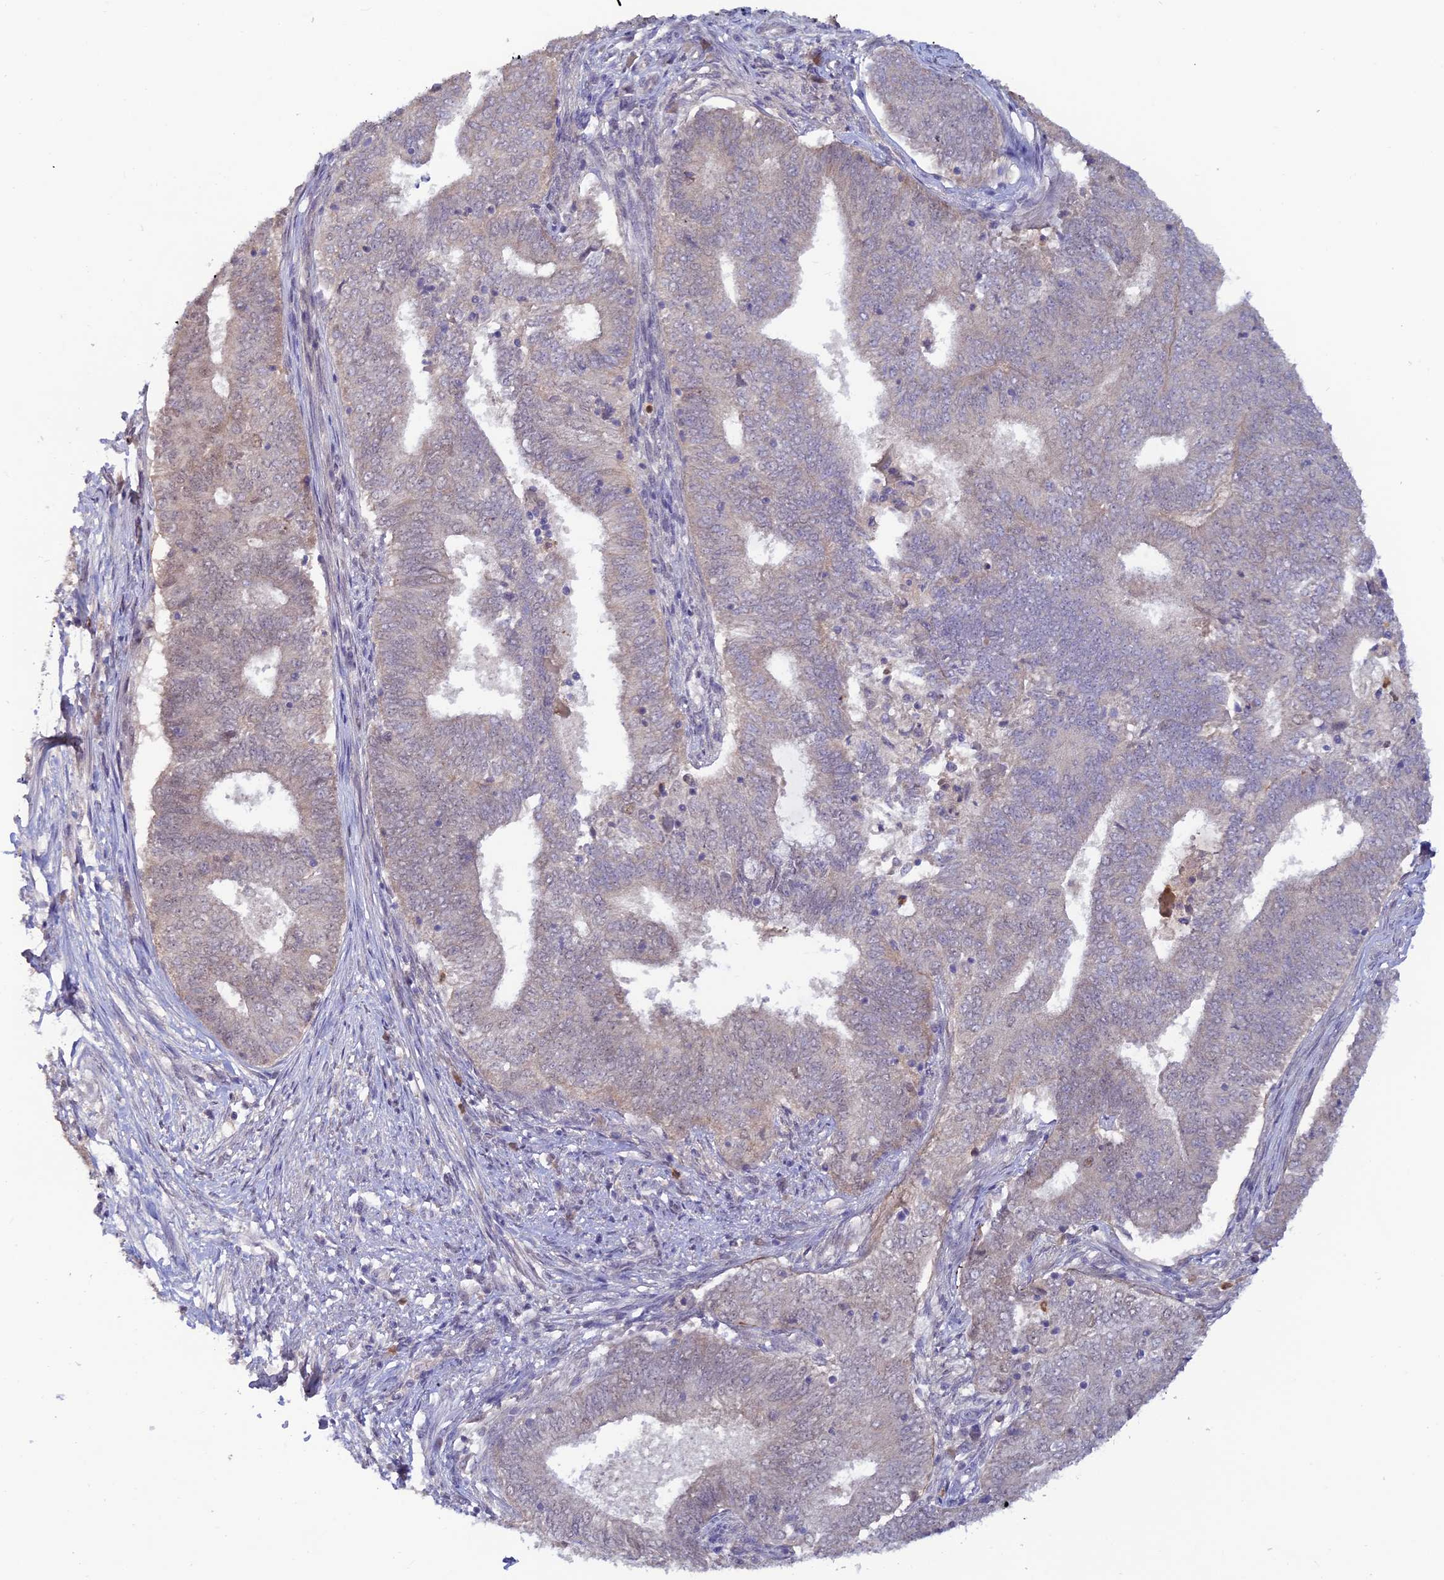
{"staining": {"intensity": "weak", "quantity": "<25%", "location": "nuclear"}, "tissue": "endometrial cancer", "cell_type": "Tumor cells", "image_type": "cancer", "snomed": [{"axis": "morphology", "description": "Adenocarcinoma, NOS"}, {"axis": "topography", "description": "Endometrium"}], "caption": "A high-resolution micrograph shows IHC staining of endometrial cancer, which exhibits no significant expression in tumor cells.", "gene": "FASTKD5", "patient": {"sex": "female", "age": 62}}